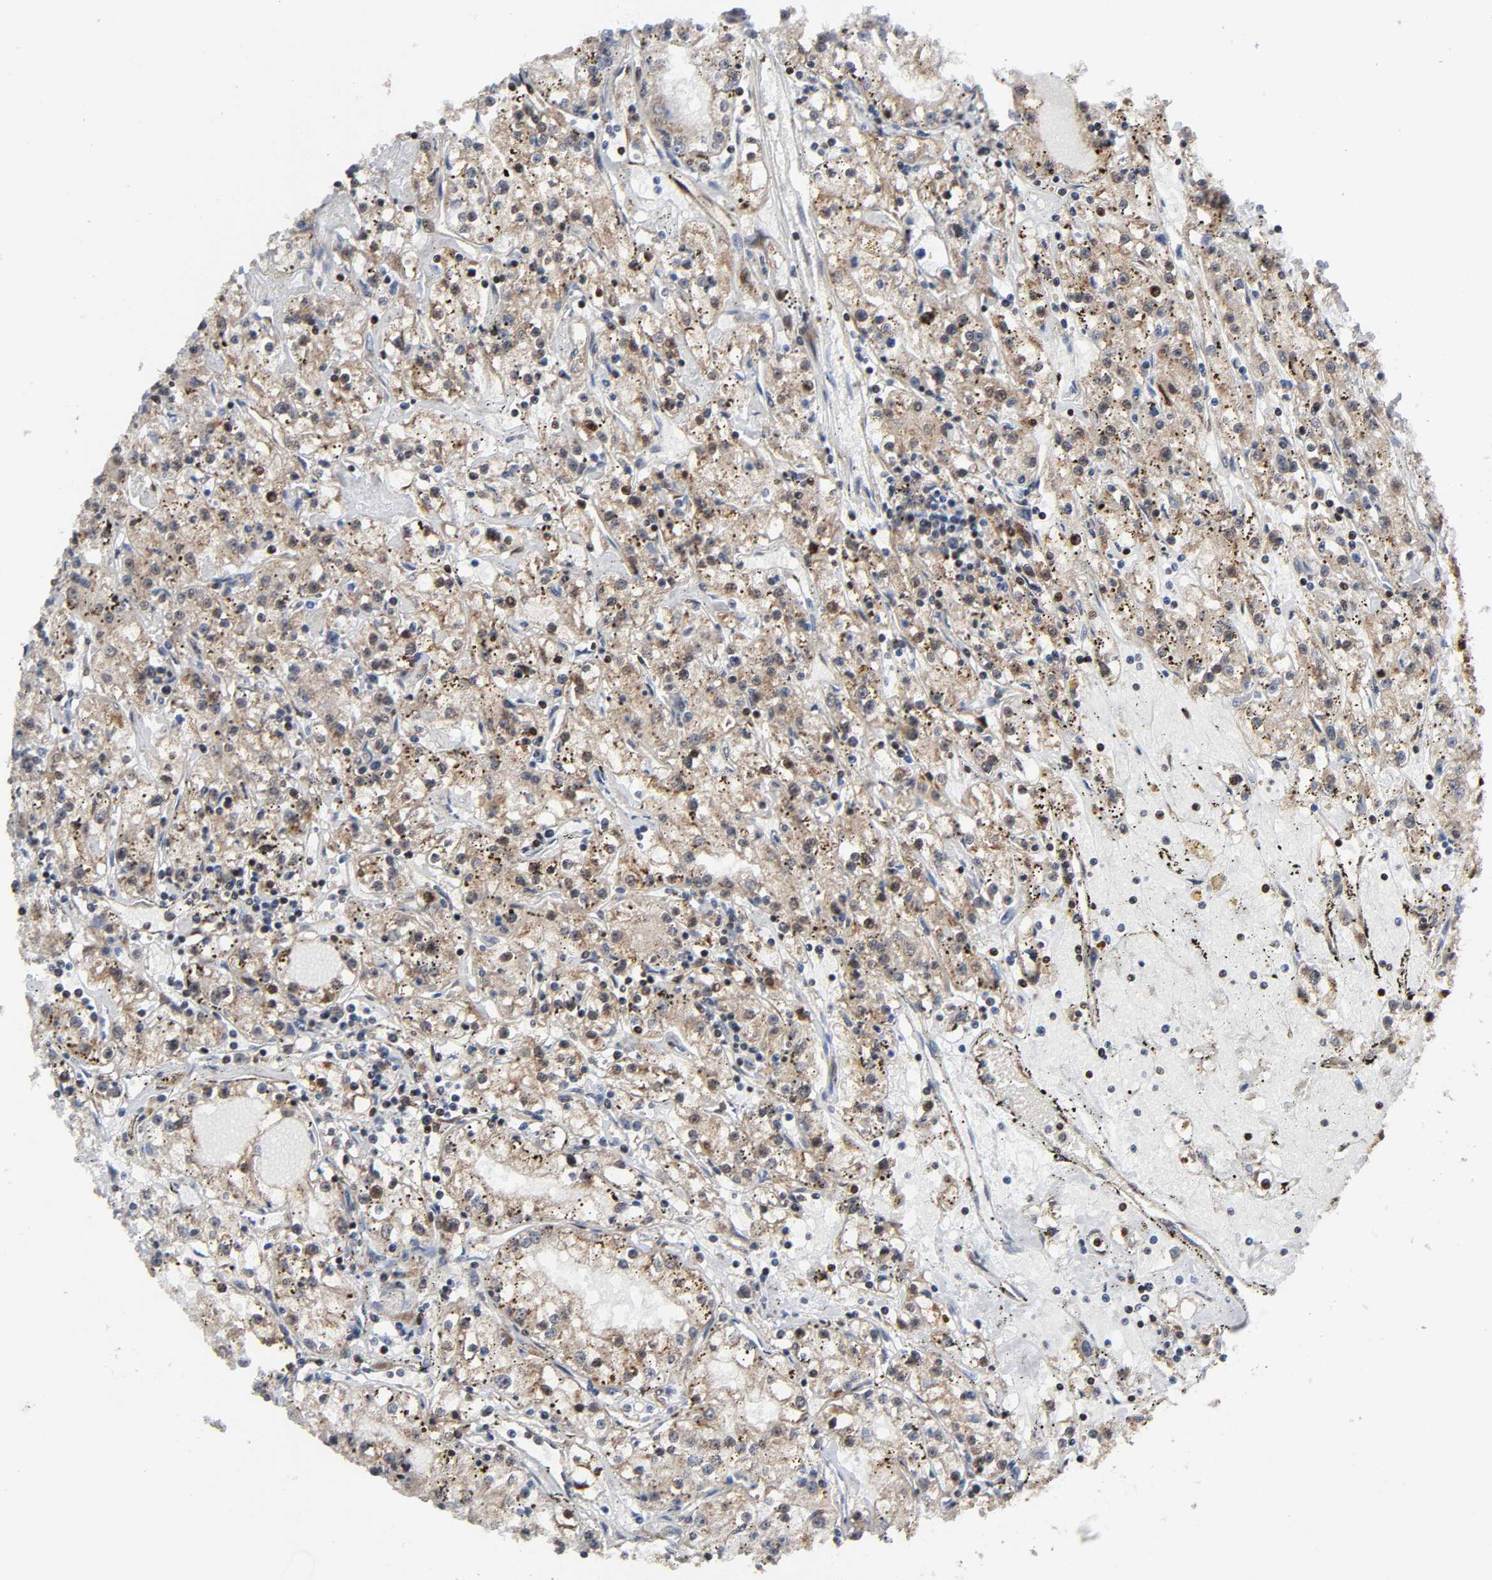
{"staining": {"intensity": "weak", "quantity": "<25%", "location": "cytoplasmic/membranous,nuclear"}, "tissue": "renal cancer", "cell_type": "Tumor cells", "image_type": "cancer", "snomed": [{"axis": "morphology", "description": "Adenocarcinoma, NOS"}, {"axis": "topography", "description": "Kidney"}], "caption": "Immunohistochemistry of human adenocarcinoma (renal) reveals no positivity in tumor cells. (DAB (3,3'-diaminobenzidine) immunohistochemistry (IHC) with hematoxylin counter stain).", "gene": "MAPK1", "patient": {"sex": "male", "age": 56}}